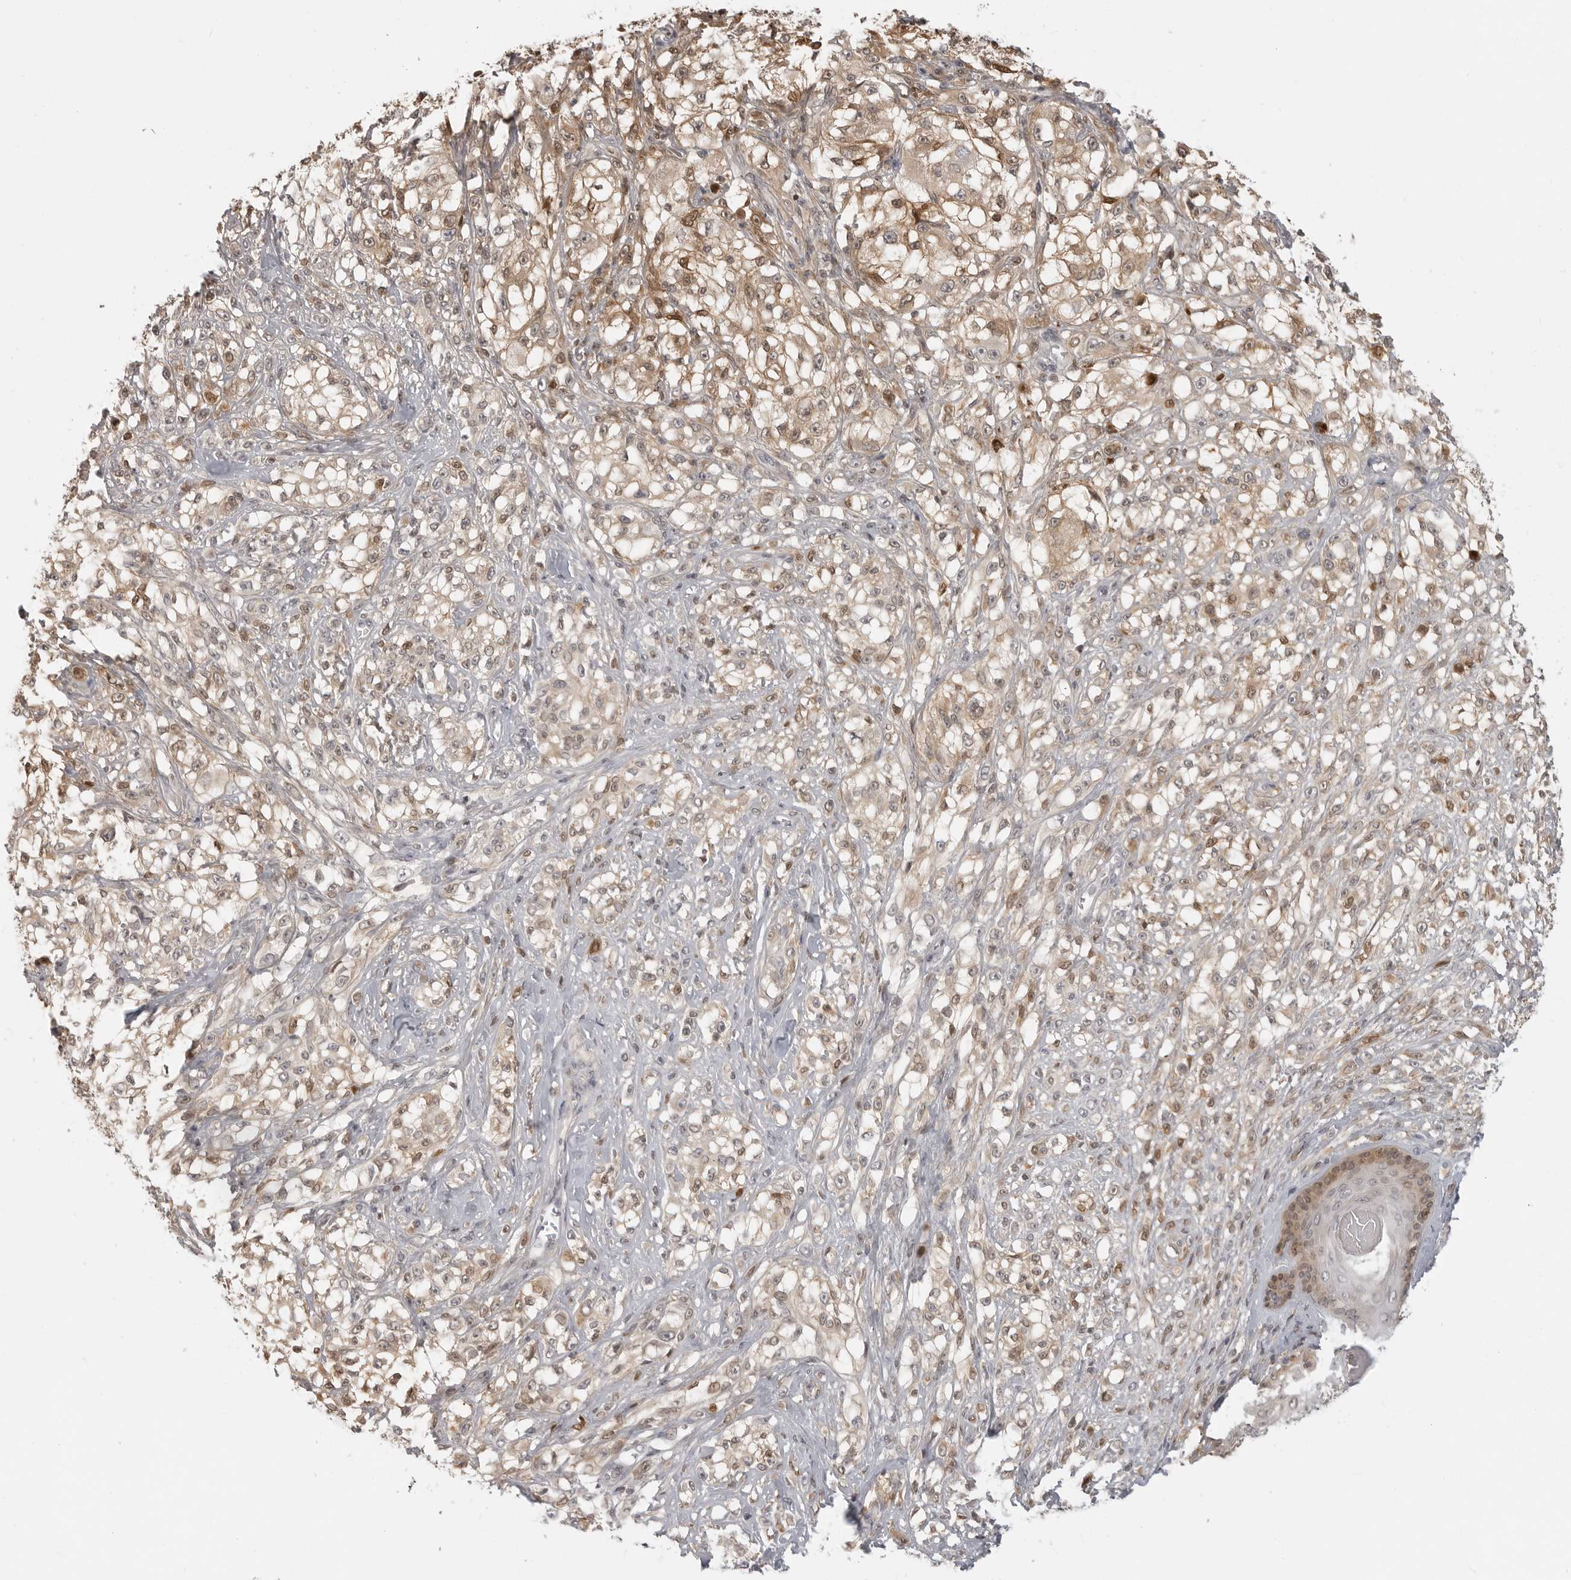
{"staining": {"intensity": "moderate", "quantity": ">75%", "location": "cytoplasmic/membranous,nuclear"}, "tissue": "melanoma", "cell_type": "Tumor cells", "image_type": "cancer", "snomed": [{"axis": "morphology", "description": "Malignant melanoma, NOS"}, {"axis": "topography", "description": "Skin of head"}], "caption": "A medium amount of moderate cytoplasmic/membranous and nuclear staining is identified in about >75% of tumor cells in melanoma tissue. (Brightfield microscopy of DAB IHC at high magnification).", "gene": "CTIF", "patient": {"sex": "male", "age": 83}}